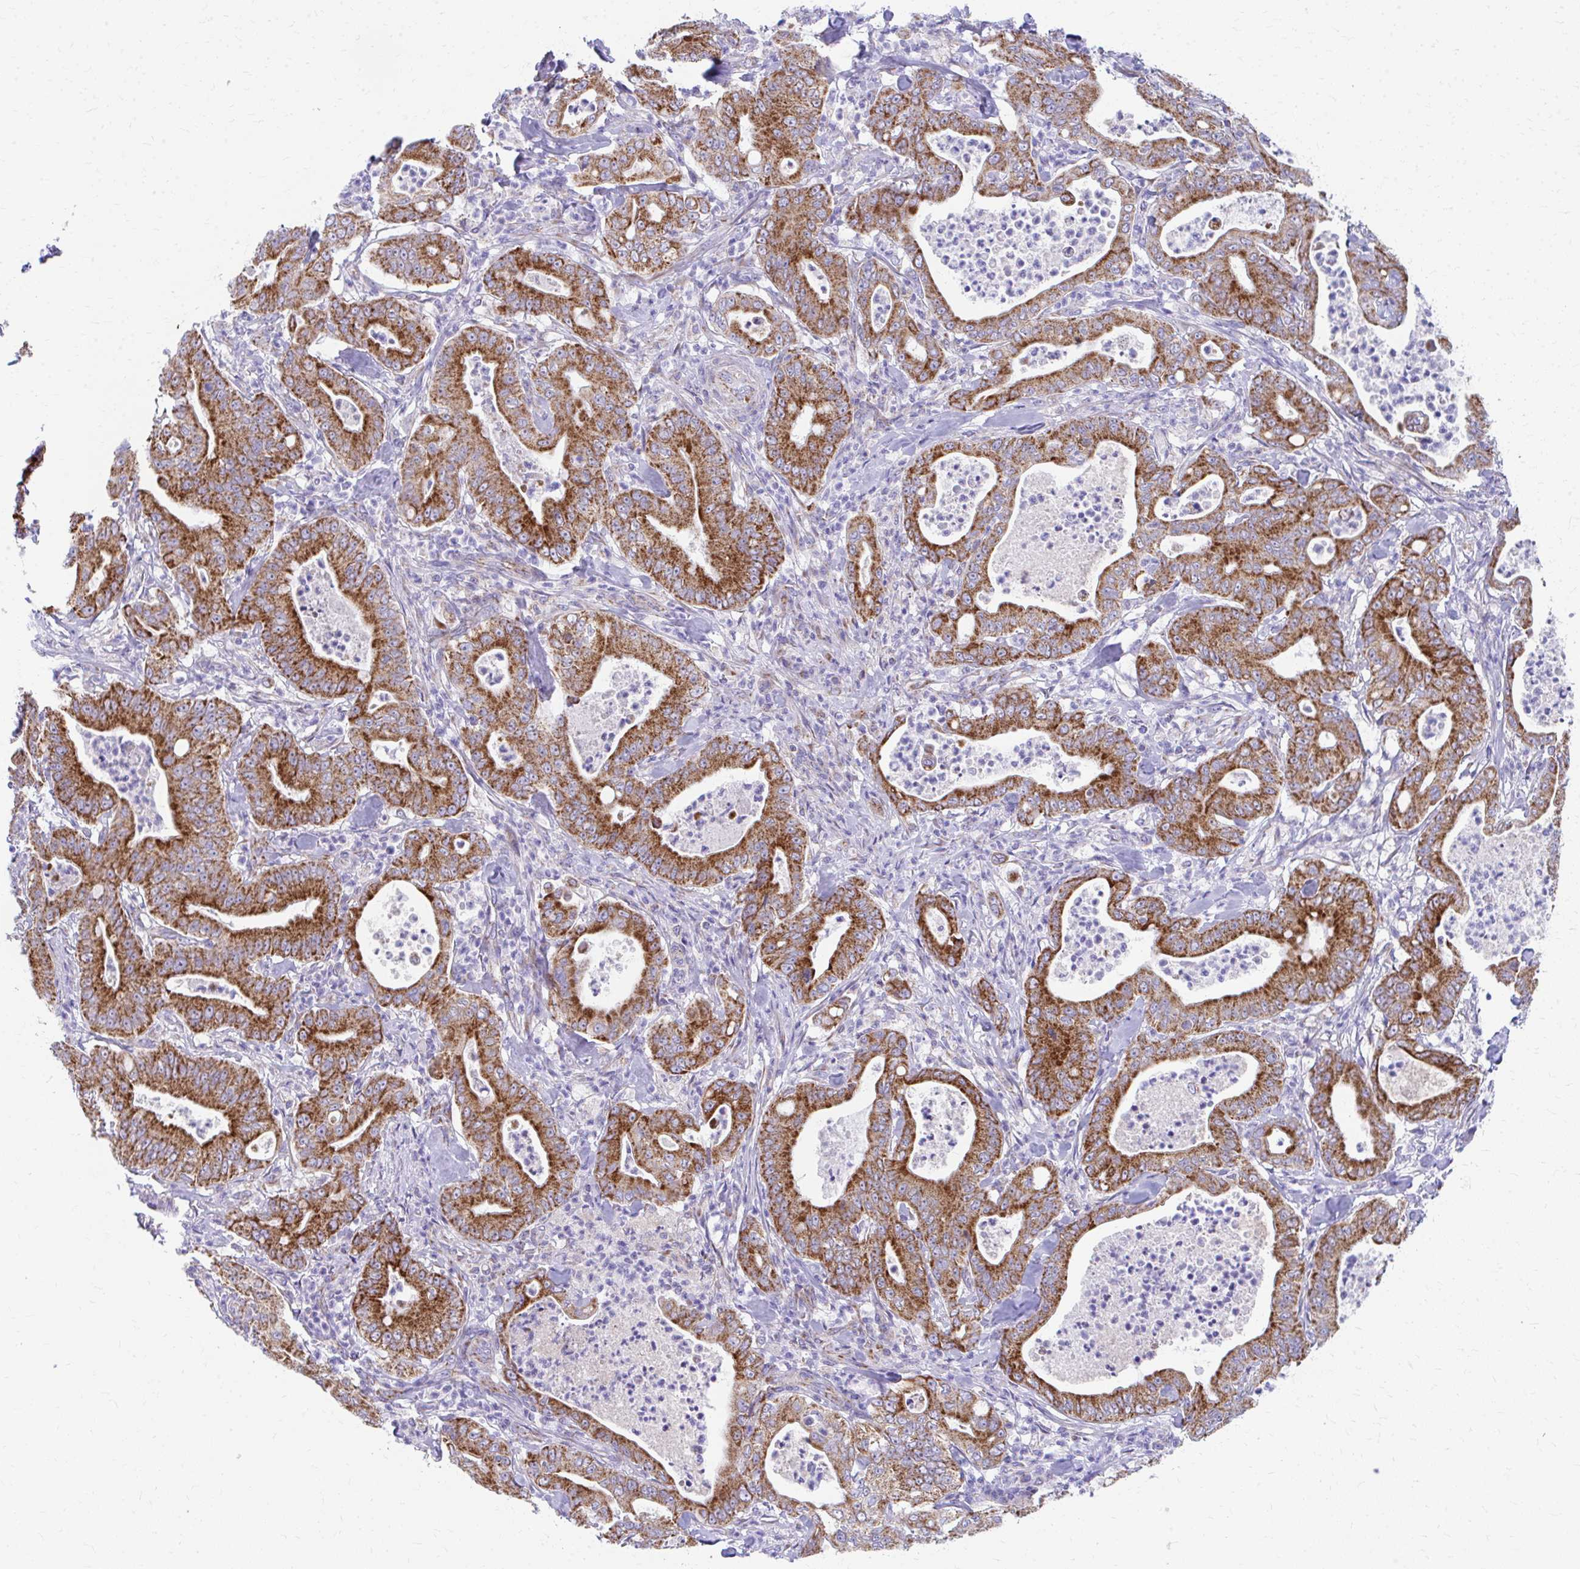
{"staining": {"intensity": "strong", "quantity": ">75%", "location": "cytoplasmic/membranous"}, "tissue": "pancreatic cancer", "cell_type": "Tumor cells", "image_type": "cancer", "snomed": [{"axis": "morphology", "description": "Adenocarcinoma, NOS"}, {"axis": "topography", "description": "Pancreas"}], "caption": "A high amount of strong cytoplasmic/membranous positivity is seen in approximately >75% of tumor cells in adenocarcinoma (pancreatic) tissue.", "gene": "MRPL19", "patient": {"sex": "male", "age": 71}}